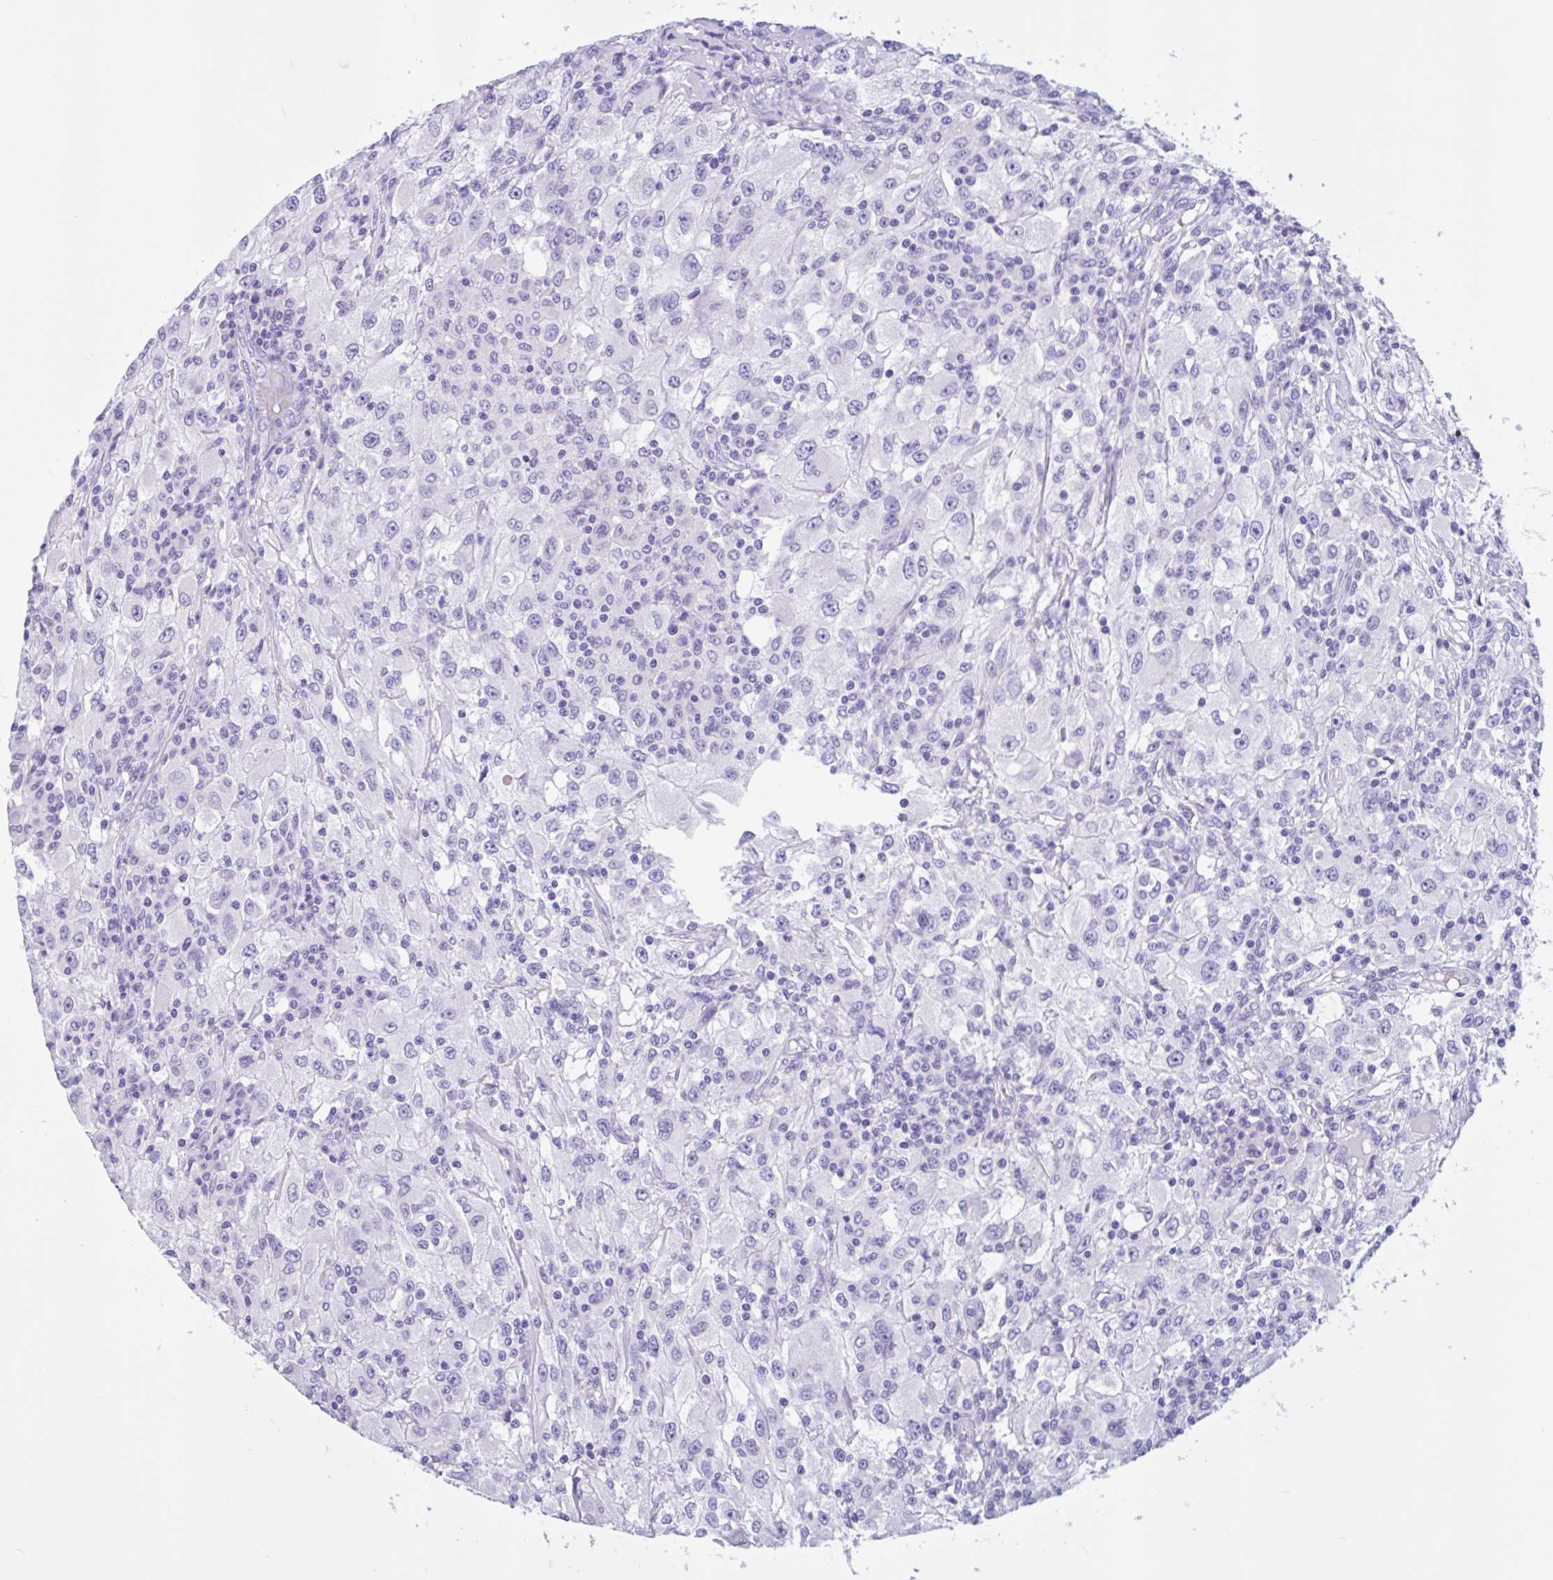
{"staining": {"intensity": "negative", "quantity": "none", "location": "none"}, "tissue": "renal cancer", "cell_type": "Tumor cells", "image_type": "cancer", "snomed": [{"axis": "morphology", "description": "Adenocarcinoma, NOS"}, {"axis": "topography", "description": "Kidney"}], "caption": "Immunohistochemistry (IHC) photomicrograph of neoplastic tissue: renal cancer (adenocarcinoma) stained with DAB (3,3'-diaminobenzidine) displays no significant protein expression in tumor cells.", "gene": "ZNF319", "patient": {"sex": "female", "age": 67}}